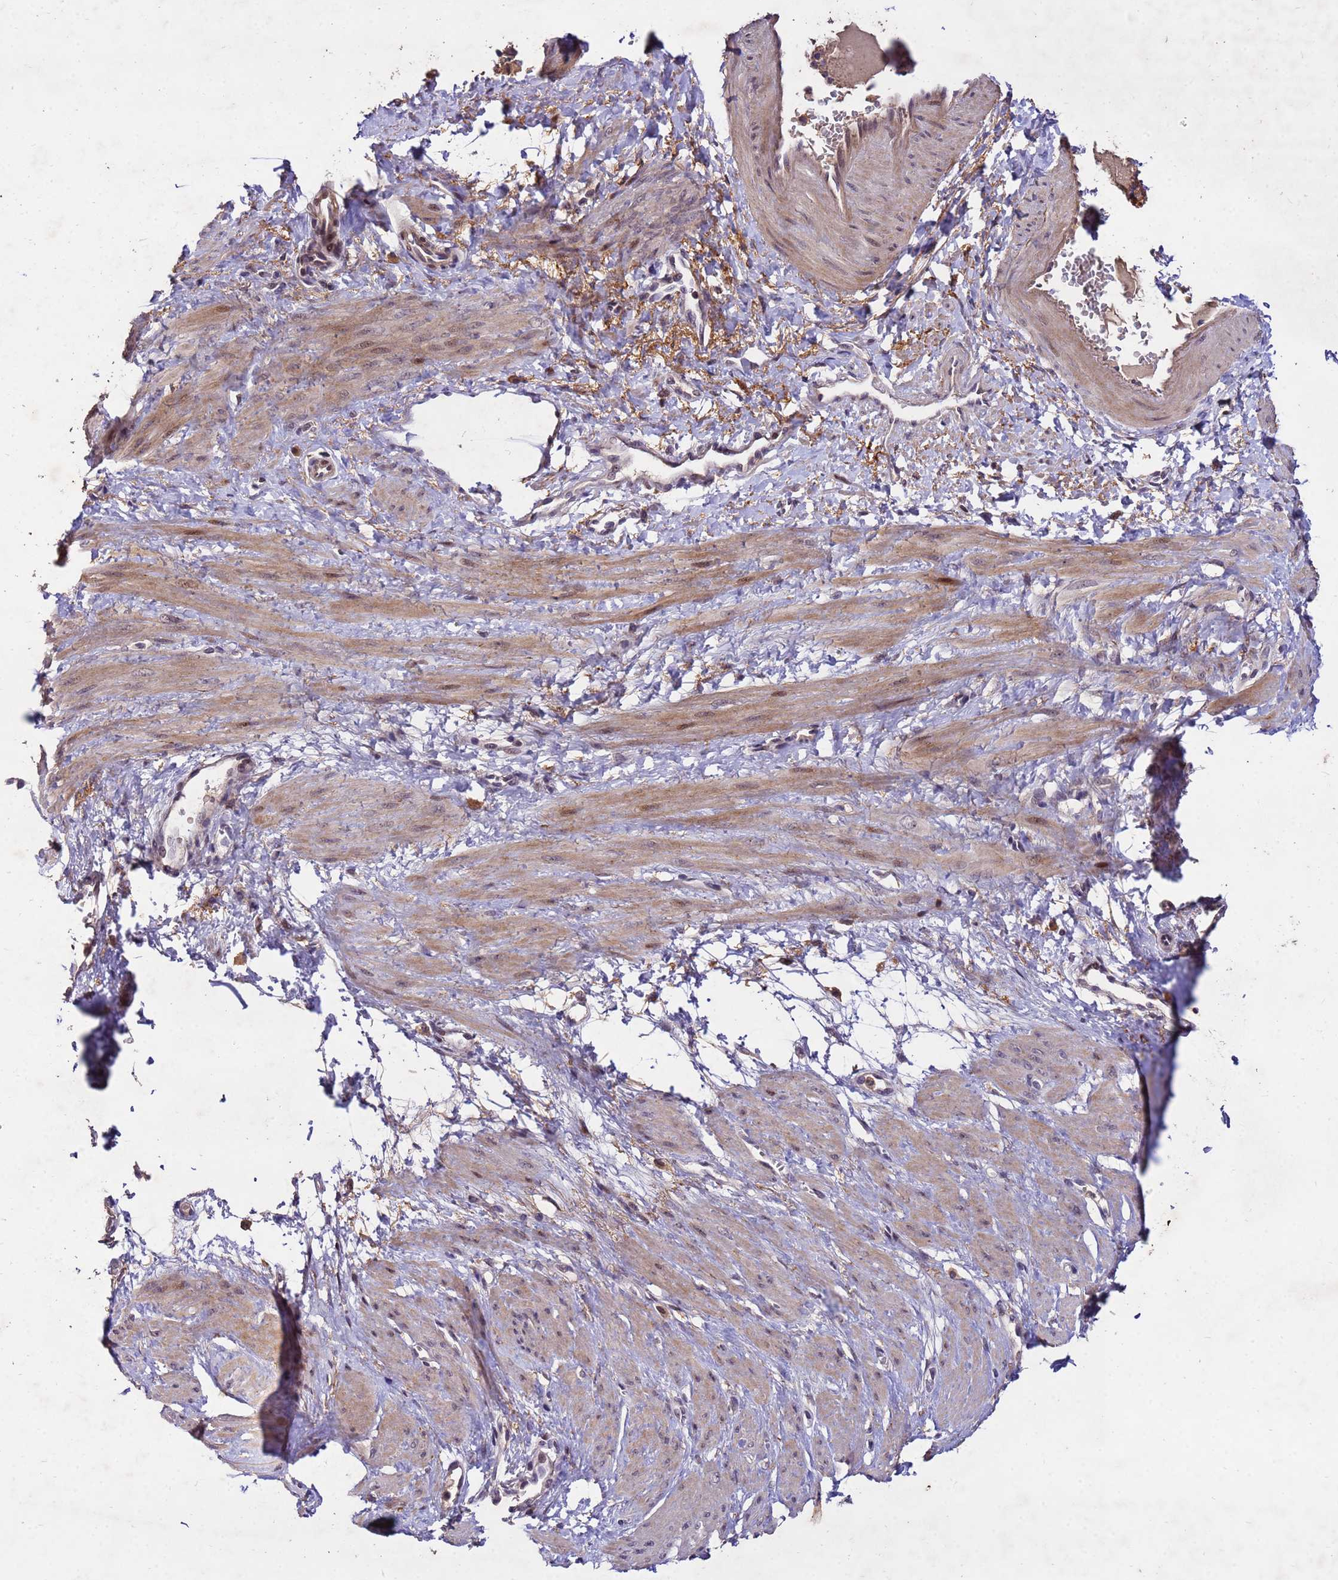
{"staining": {"intensity": "moderate", "quantity": "<25%", "location": "cytoplasmic/membranous"}, "tissue": "smooth muscle", "cell_type": "Smooth muscle cells", "image_type": "normal", "snomed": [{"axis": "morphology", "description": "Normal tissue, NOS"}, {"axis": "topography", "description": "Smooth muscle"}, {"axis": "topography", "description": "Uterus"}], "caption": "Immunohistochemical staining of unremarkable human smooth muscle reveals low levels of moderate cytoplasmic/membranous staining in about <25% of smooth muscle cells. (DAB = brown stain, brightfield microscopy at high magnification).", "gene": "TOR4A", "patient": {"sex": "female", "age": 39}}